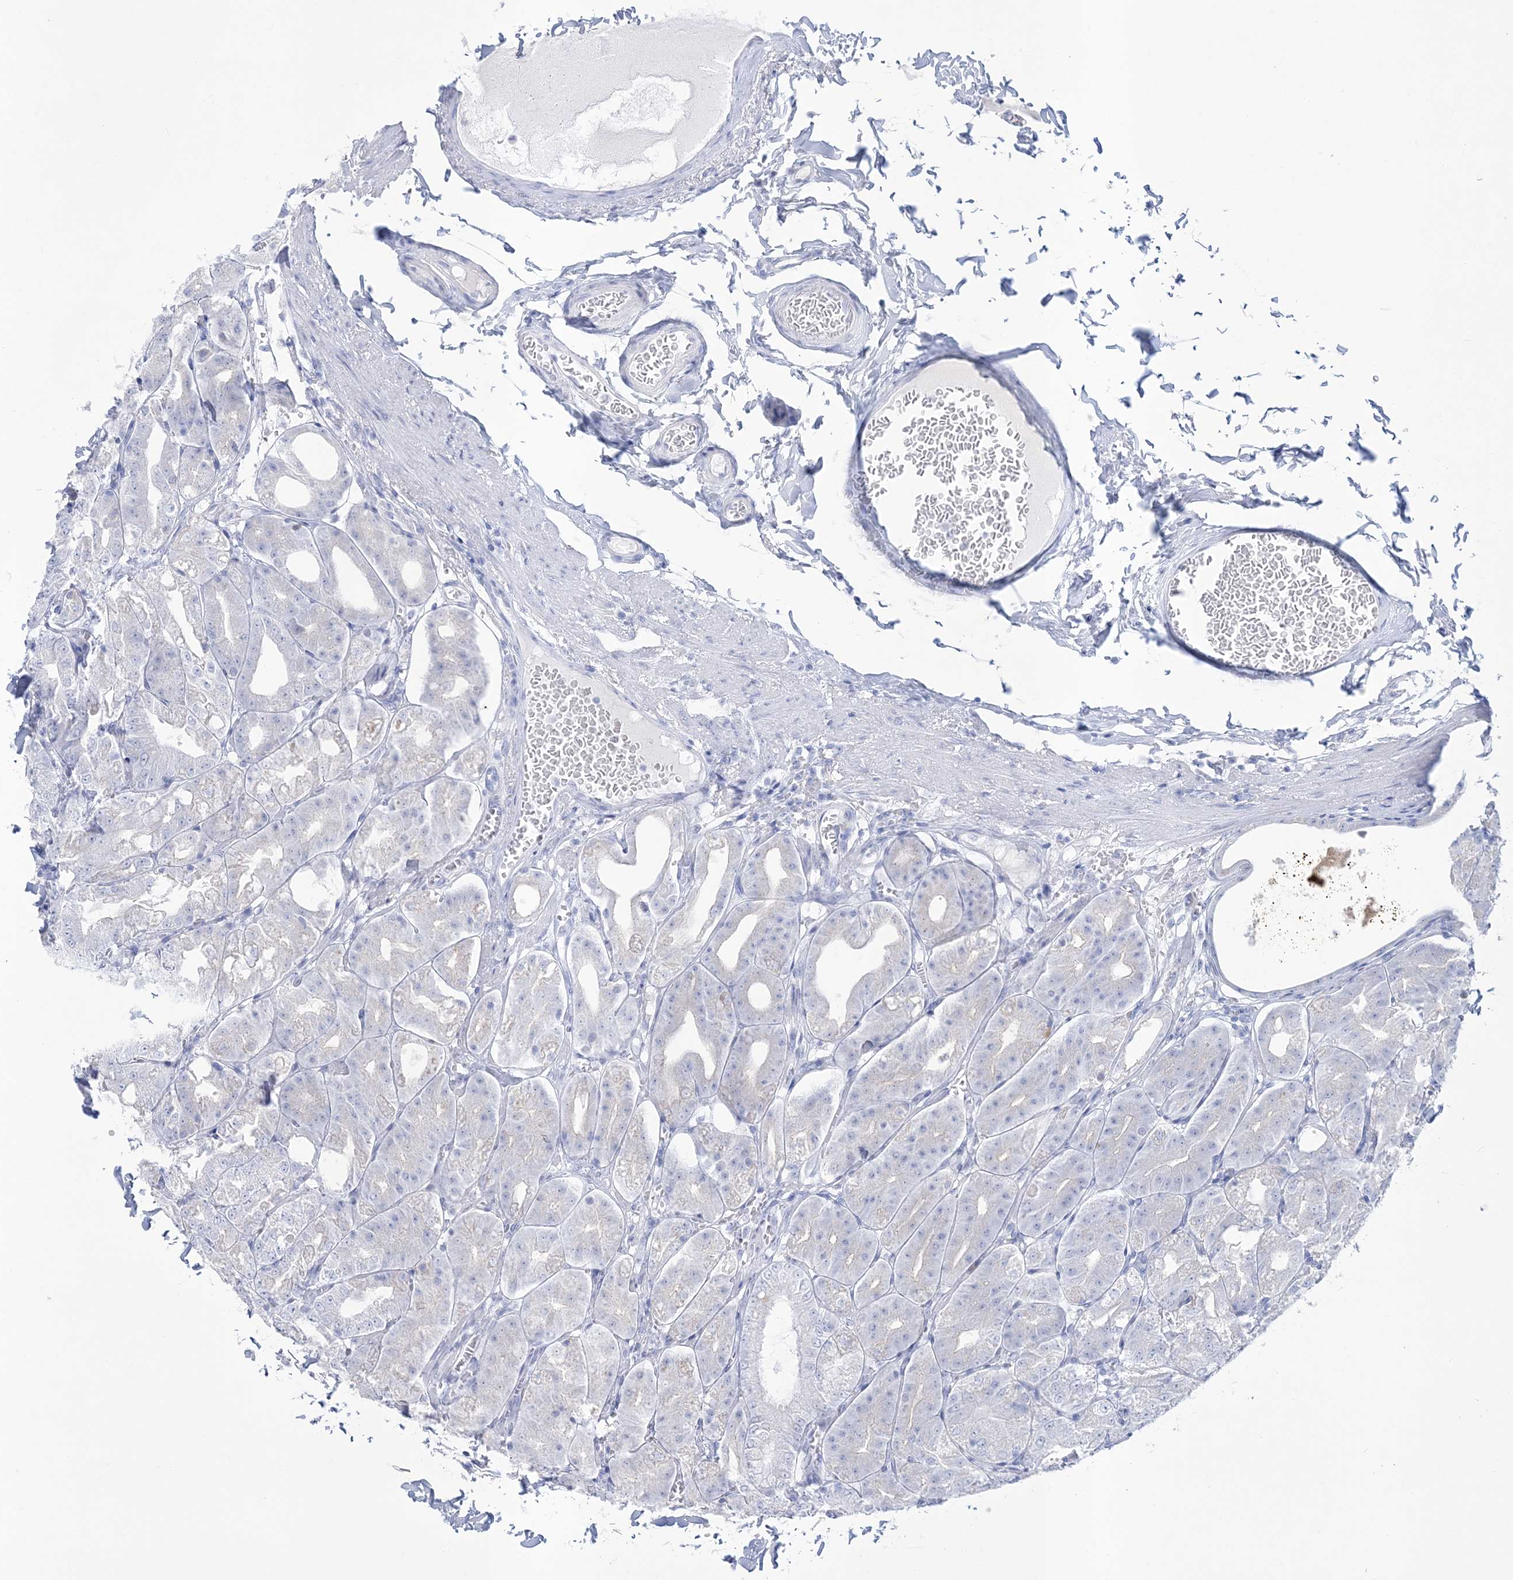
{"staining": {"intensity": "negative", "quantity": "none", "location": "none"}, "tissue": "stomach", "cell_type": "Glandular cells", "image_type": "normal", "snomed": [{"axis": "morphology", "description": "Normal tissue, NOS"}, {"axis": "topography", "description": "Stomach, lower"}], "caption": "This is an immunohistochemistry (IHC) micrograph of unremarkable human stomach. There is no positivity in glandular cells.", "gene": "RBP2", "patient": {"sex": "male", "age": 71}}